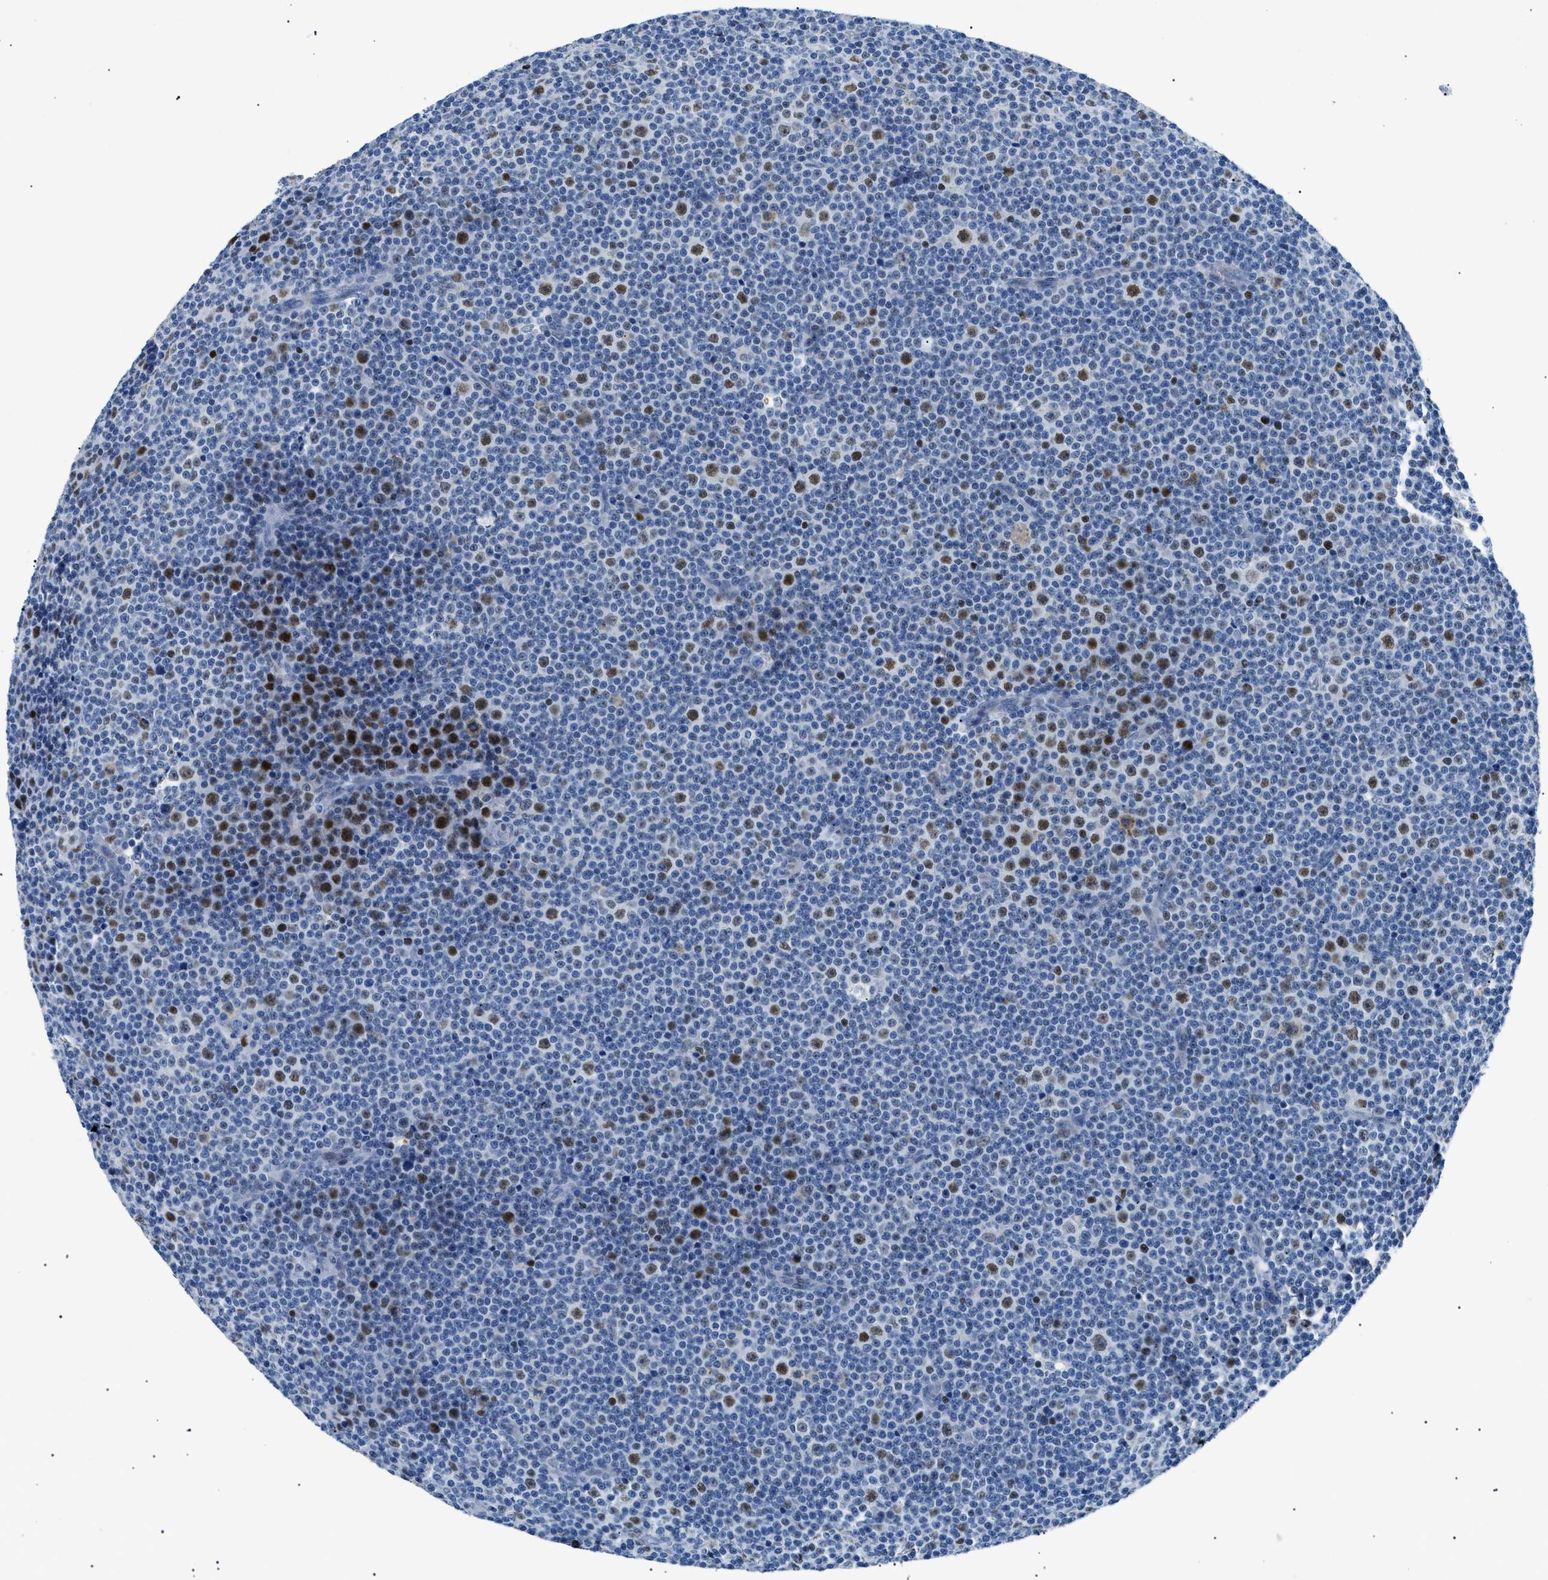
{"staining": {"intensity": "moderate", "quantity": "25%-75%", "location": "nuclear"}, "tissue": "lymphoma", "cell_type": "Tumor cells", "image_type": "cancer", "snomed": [{"axis": "morphology", "description": "Malignant lymphoma, non-Hodgkin's type, Low grade"}, {"axis": "topography", "description": "Lymph node"}], "caption": "Moderate nuclear staining for a protein is seen in approximately 25%-75% of tumor cells of malignant lymphoma, non-Hodgkin's type (low-grade) using IHC.", "gene": "SMARCC1", "patient": {"sex": "female", "age": 67}}